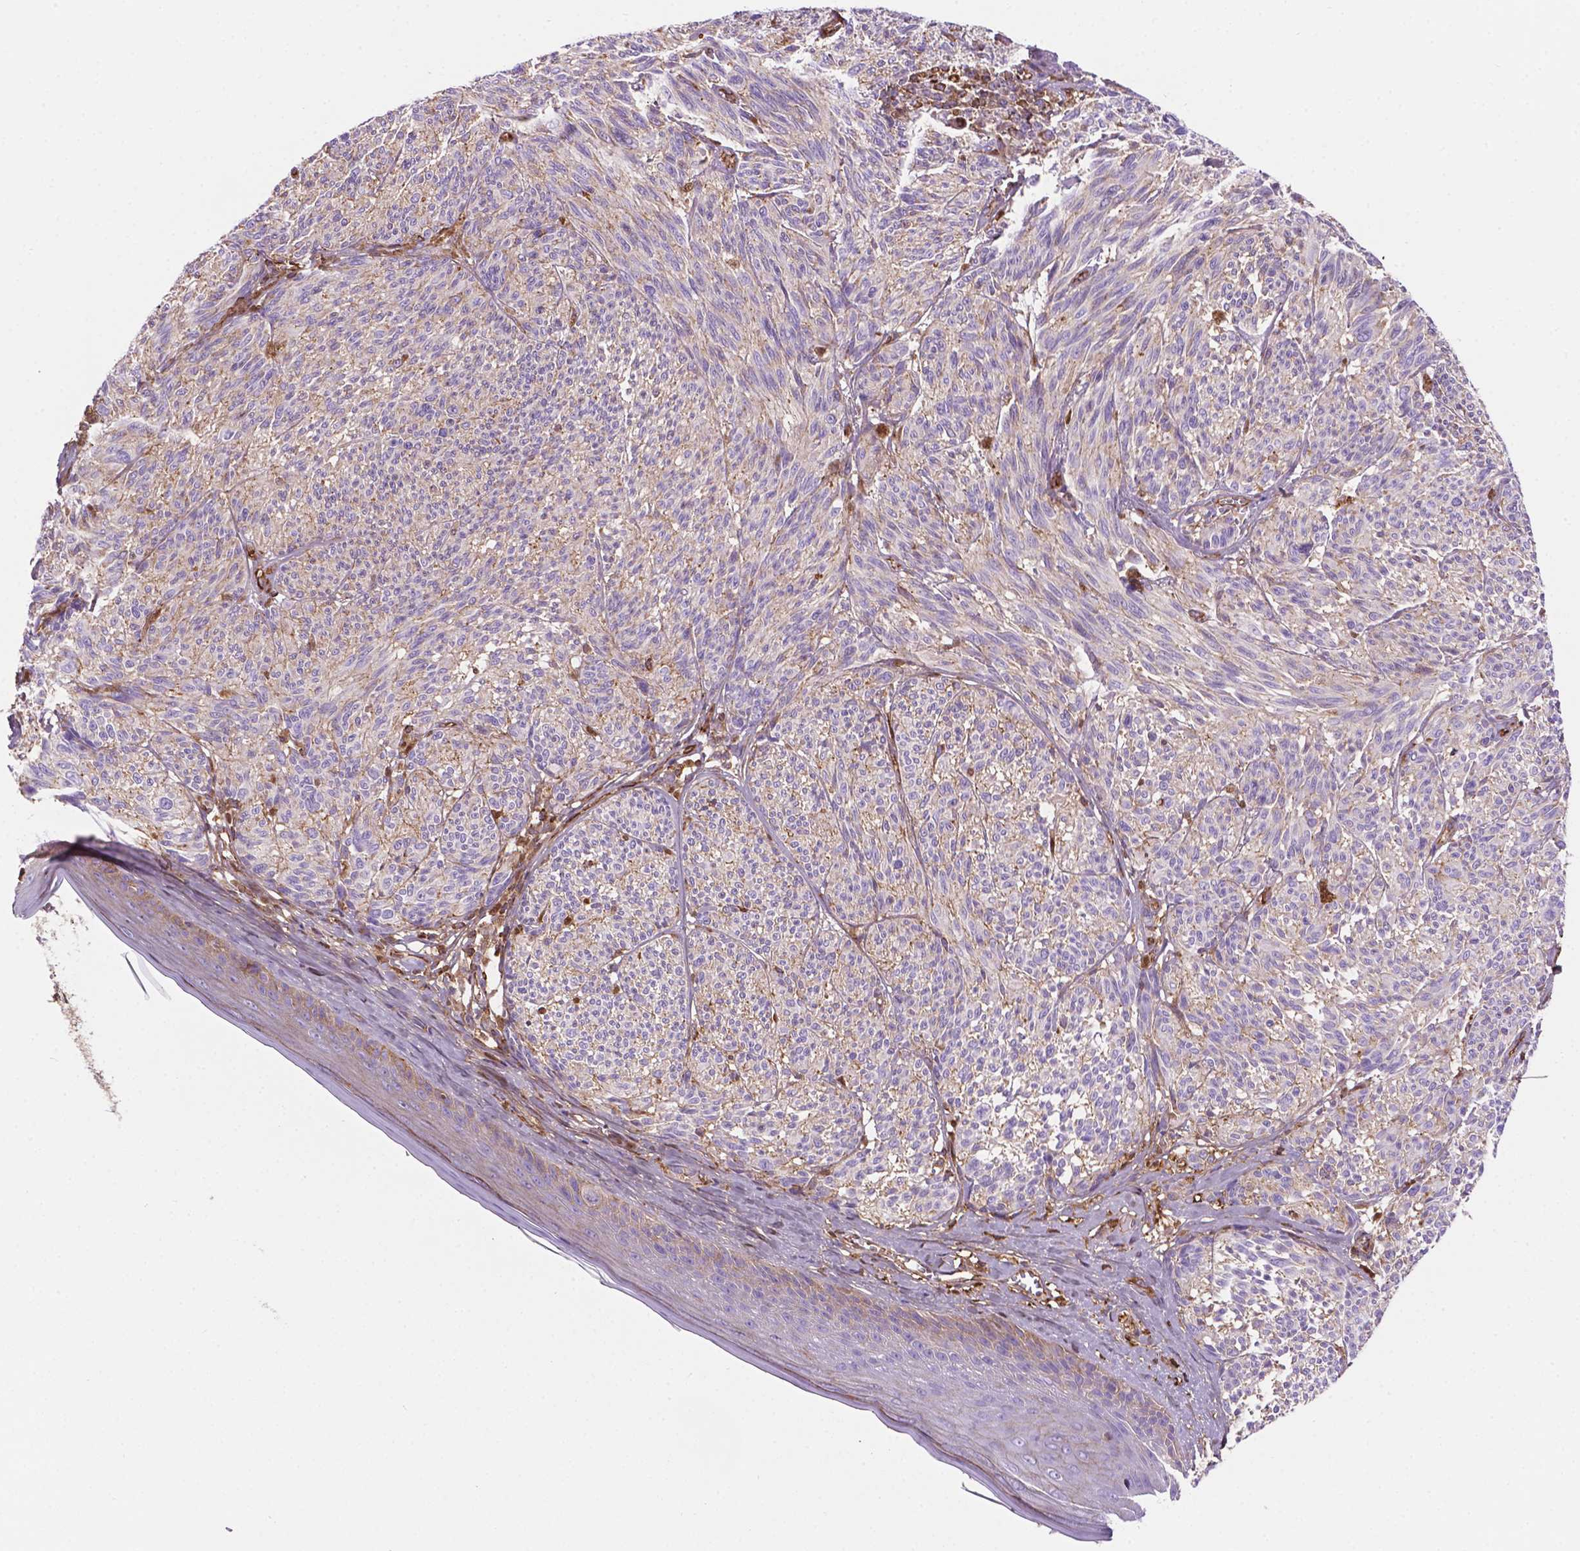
{"staining": {"intensity": "weak", "quantity": "25%-75%", "location": "cytoplasmic/membranous"}, "tissue": "melanoma", "cell_type": "Tumor cells", "image_type": "cancer", "snomed": [{"axis": "morphology", "description": "Malignant melanoma, NOS"}, {"axis": "topography", "description": "Skin"}], "caption": "Immunohistochemical staining of human melanoma displays low levels of weak cytoplasmic/membranous expression in approximately 25%-75% of tumor cells. (Stains: DAB (3,3'-diaminobenzidine) in brown, nuclei in blue, Microscopy: brightfield microscopy at high magnification).", "gene": "DCN", "patient": {"sex": "male", "age": 79}}